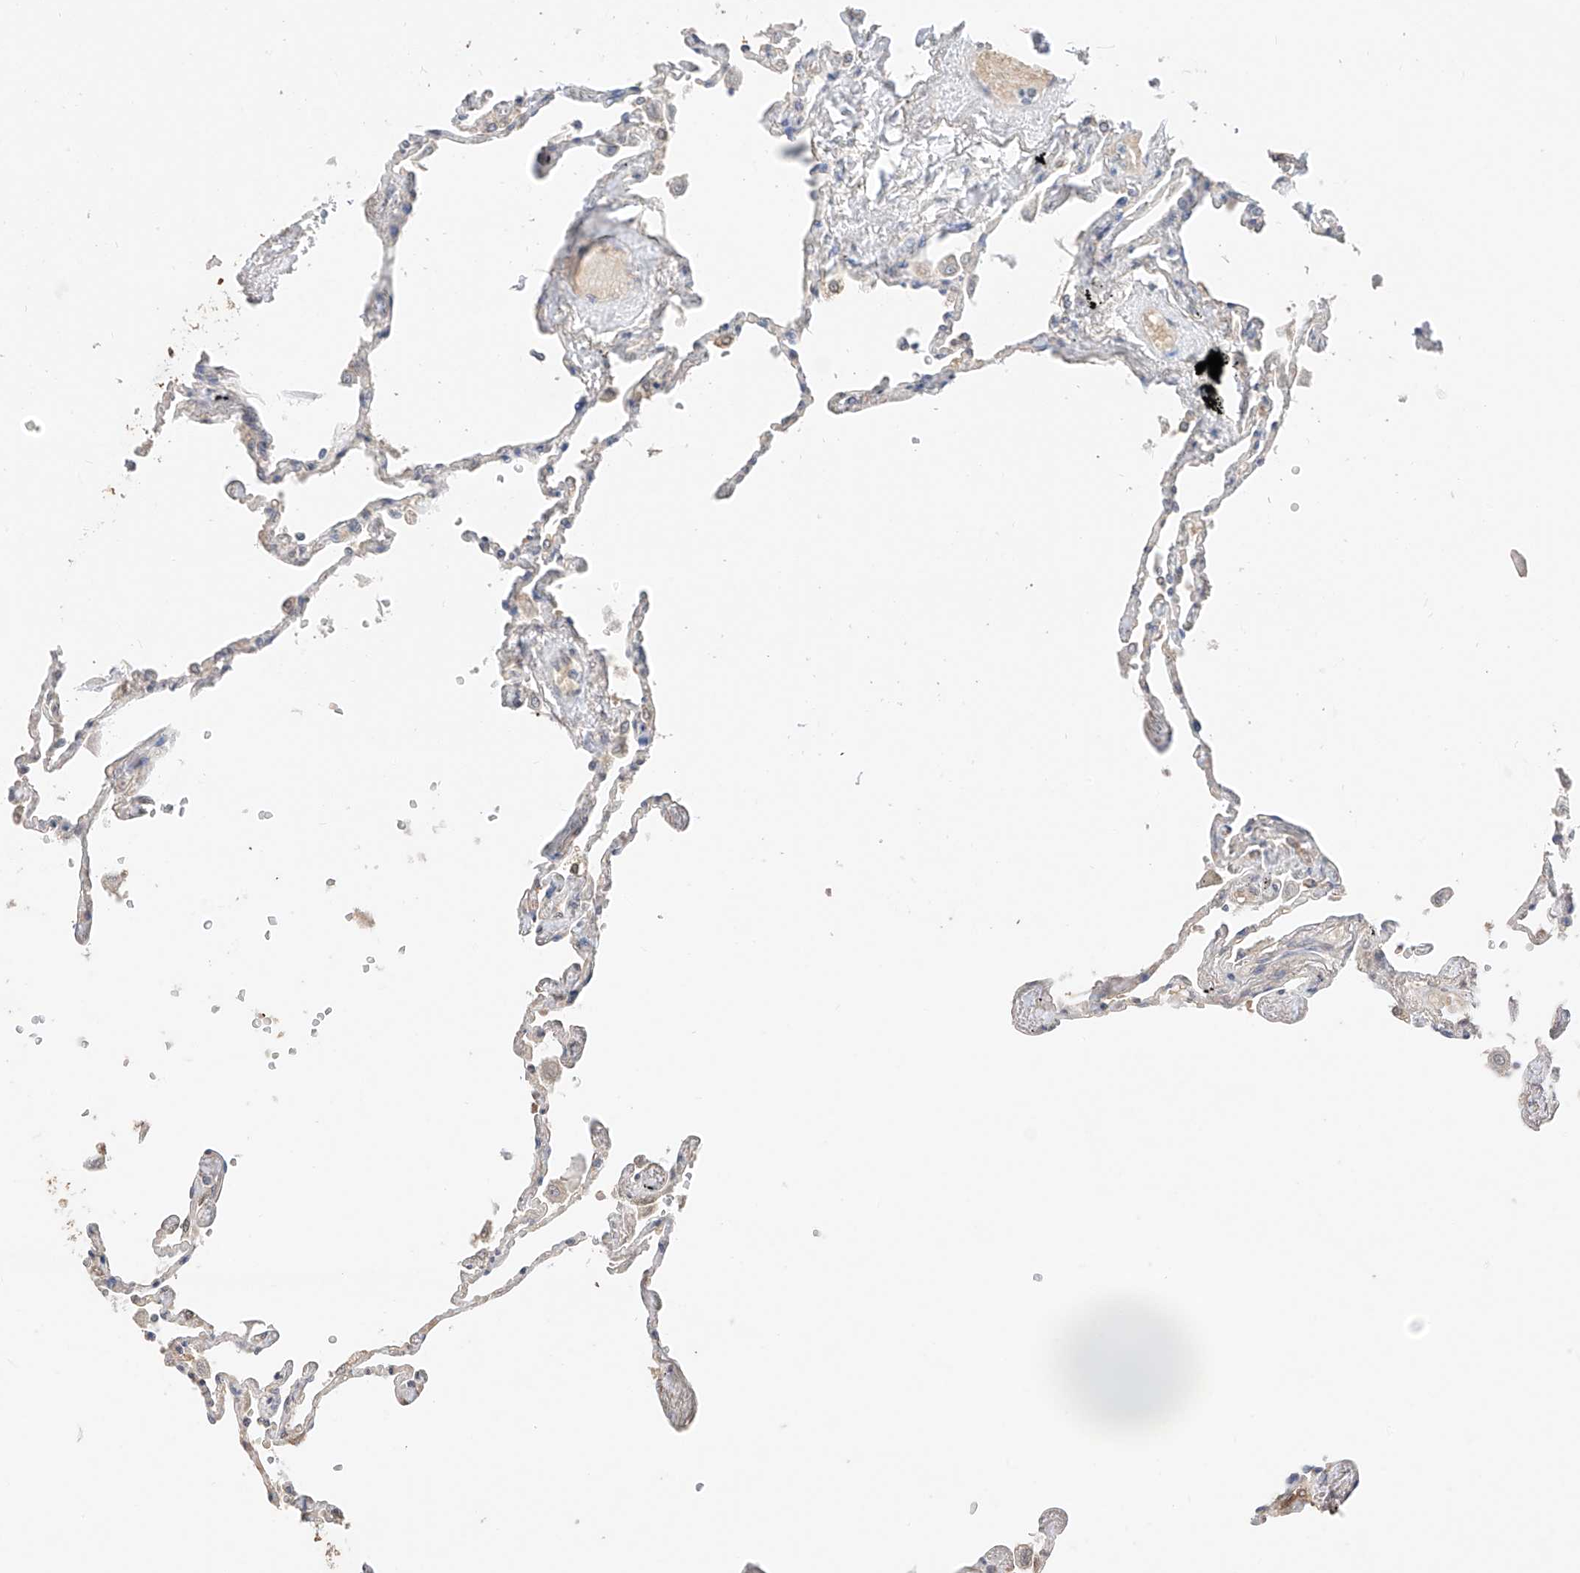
{"staining": {"intensity": "weak", "quantity": "<25%", "location": "cytoplasmic/membranous"}, "tissue": "lung", "cell_type": "Alveolar cells", "image_type": "normal", "snomed": [{"axis": "morphology", "description": "Normal tissue, NOS"}, {"axis": "topography", "description": "Lung"}], "caption": "Protein analysis of normal lung exhibits no significant expression in alveolar cells.", "gene": "IL22RA2", "patient": {"sex": "female", "age": 67}}